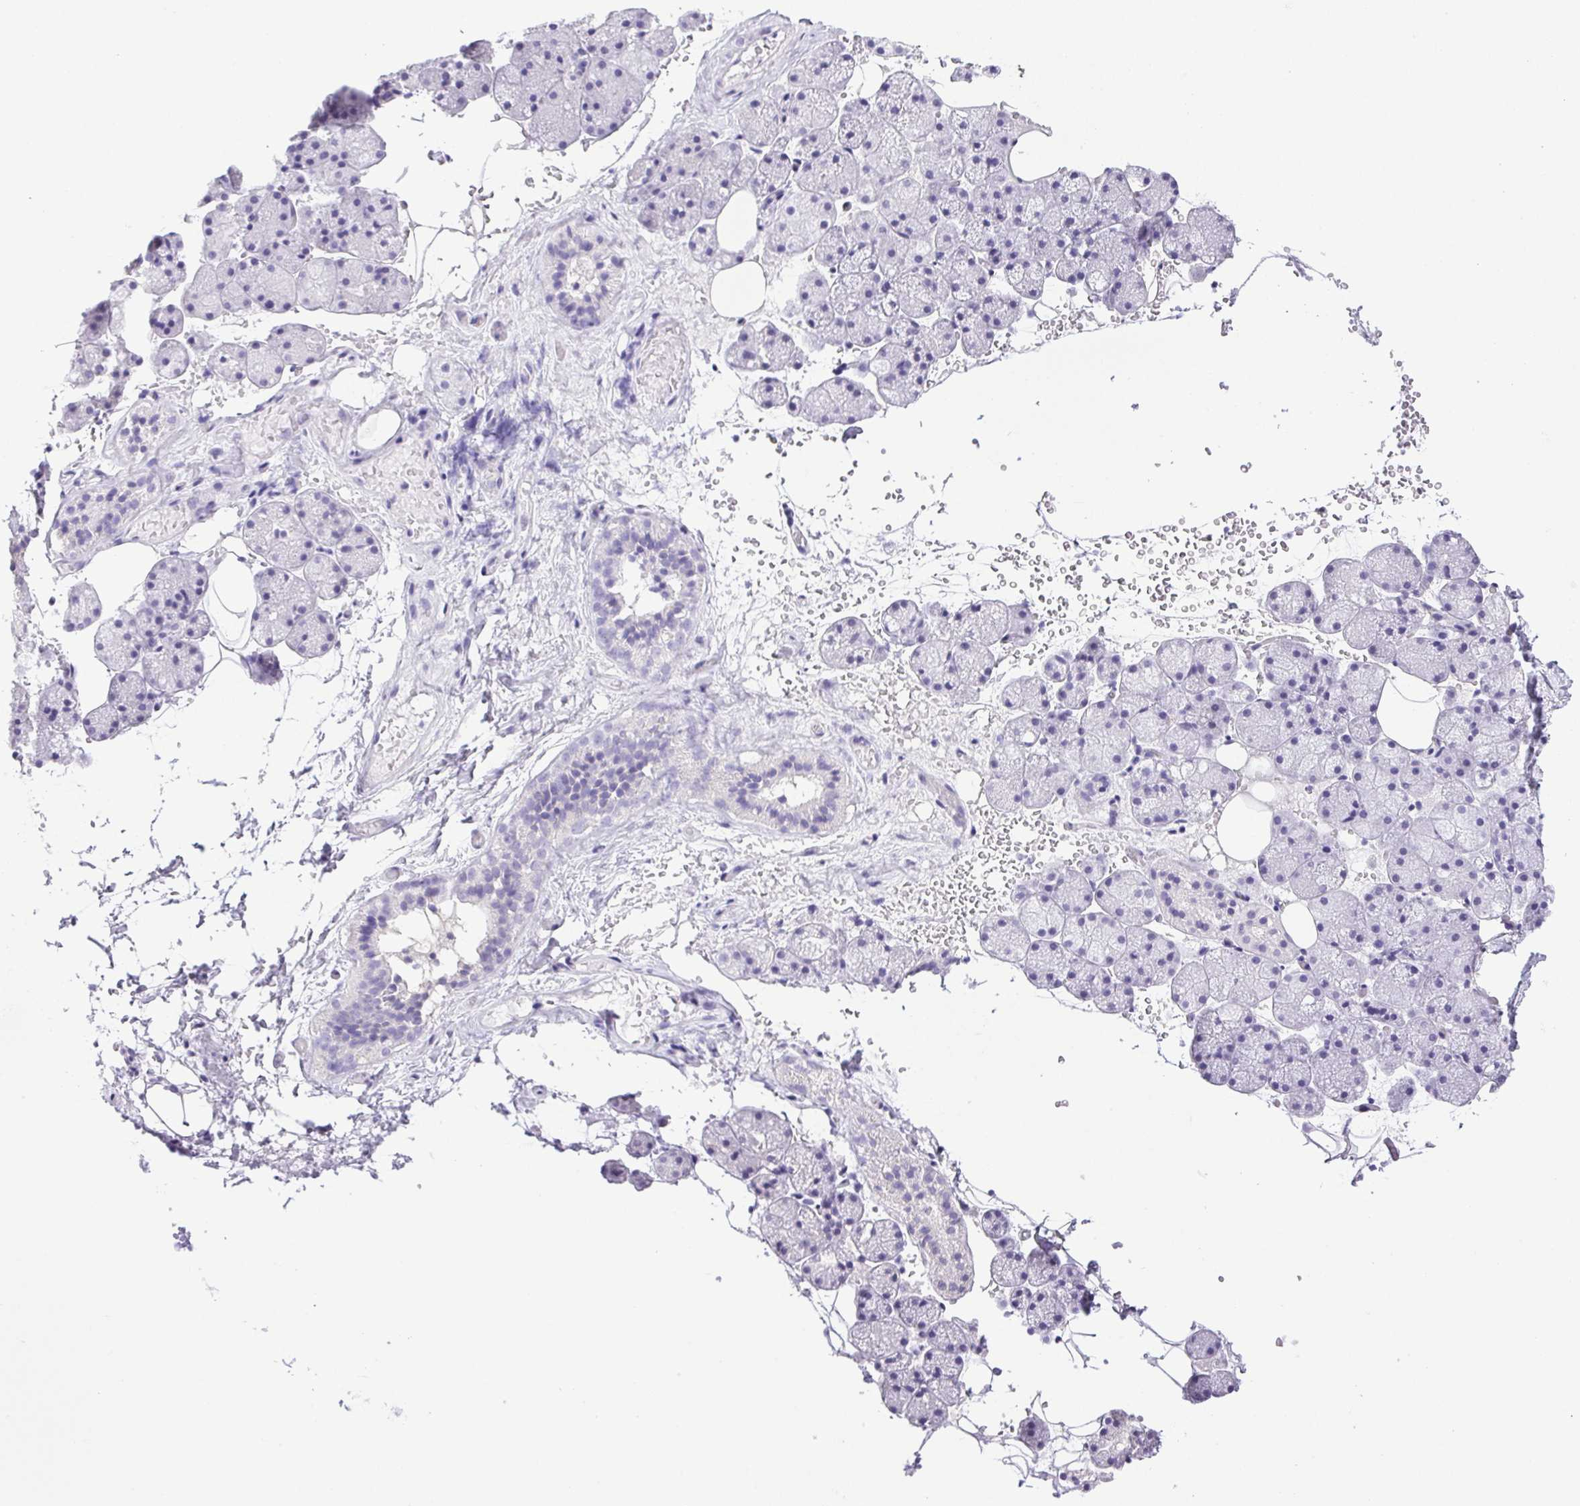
{"staining": {"intensity": "negative", "quantity": "none", "location": "none"}, "tissue": "salivary gland", "cell_type": "Glandular cells", "image_type": "normal", "snomed": [{"axis": "morphology", "description": "Normal tissue, NOS"}, {"axis": "topography", "description": "Salivary gland"}, {"axis": "topography", "description": "Peripheral nerve tissue"}], "caption": "High magnification brightfield microscopy of normal salivary gland stained with DAB (3,3'-diaminobenzidine) (brown) and counterstained with hematoxylin (blue): glandular cells show no significant staining.", "gene": "PAPPA2", "patient": {"sex": "male", "age": 38}}